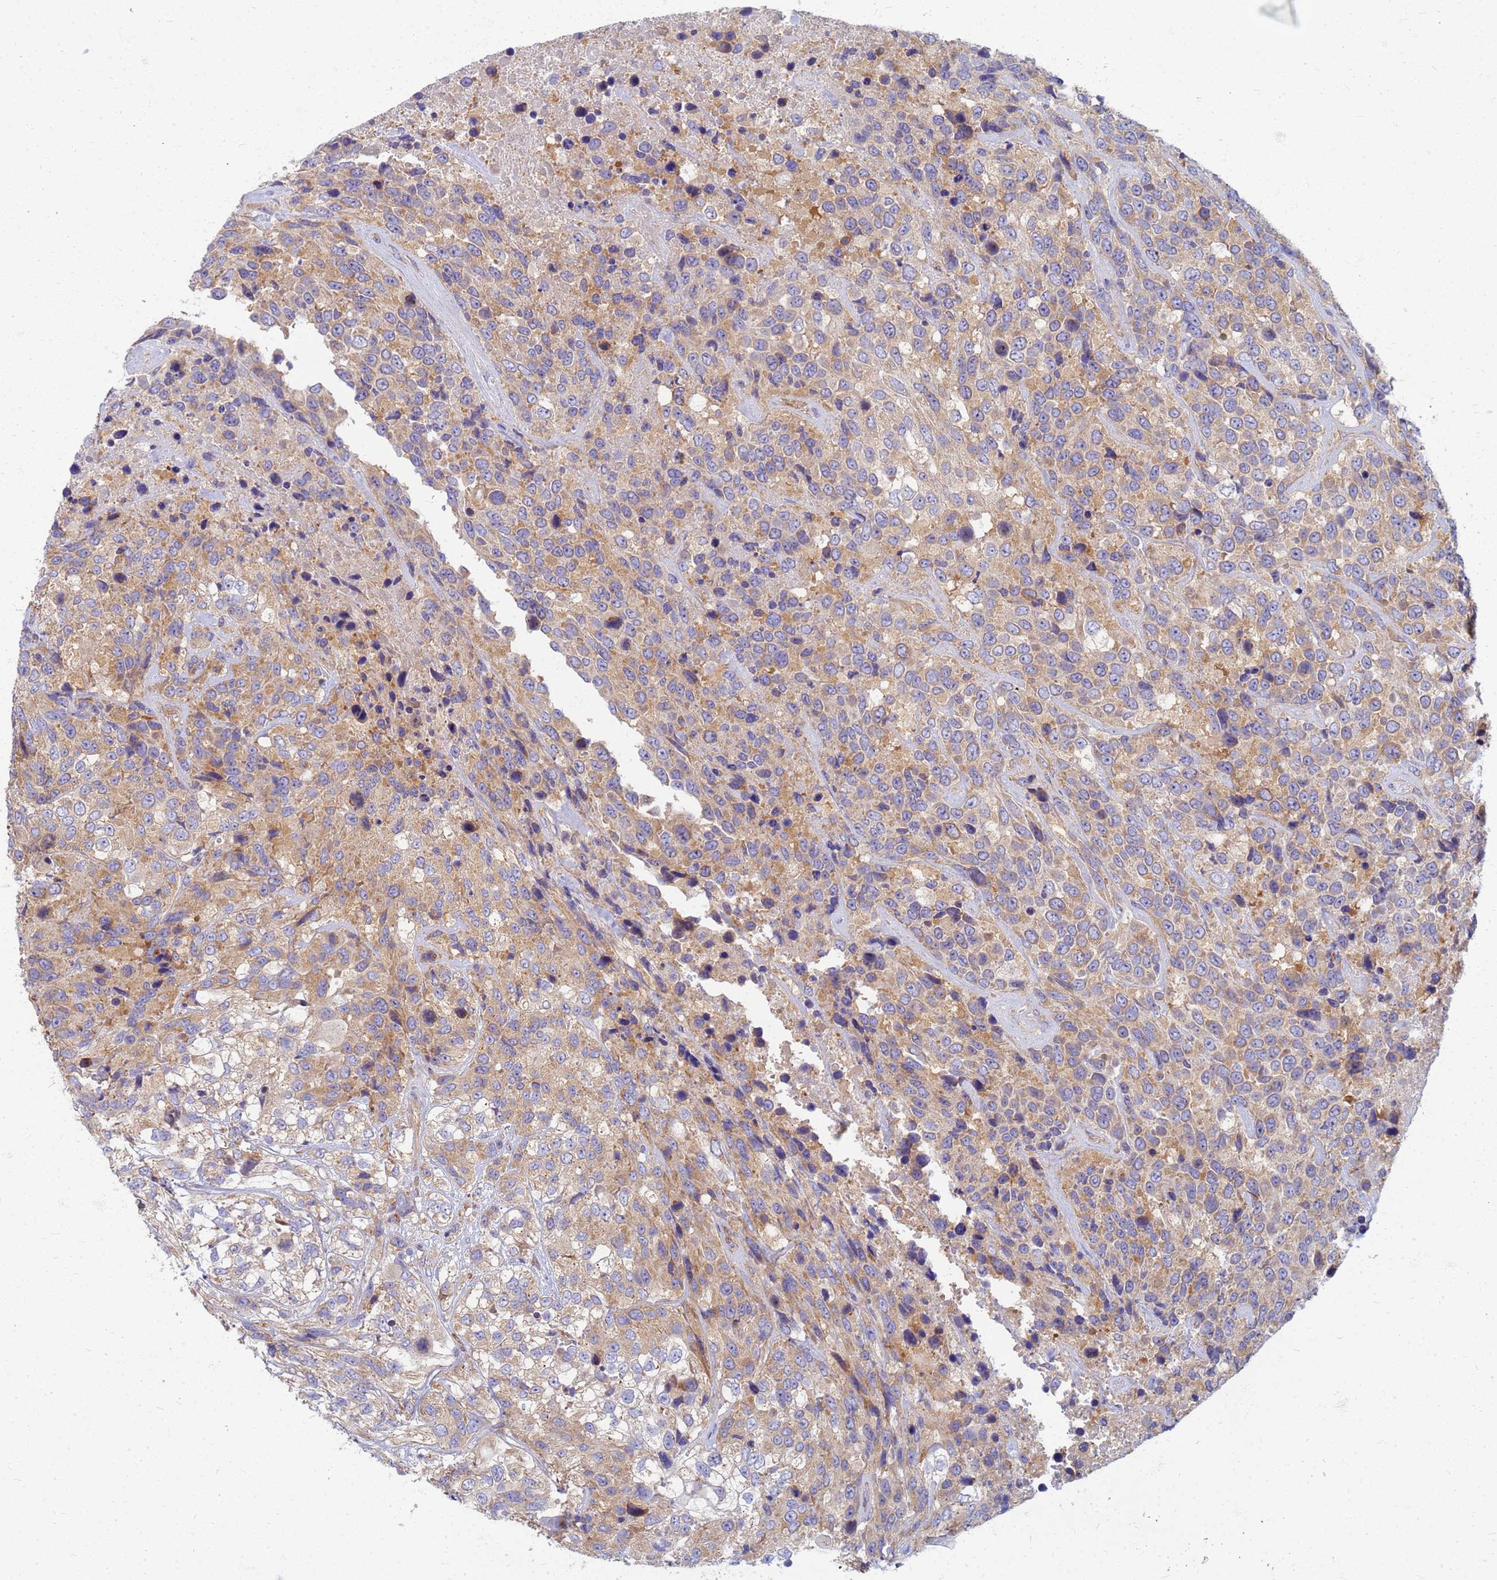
{"staining": {"intensity": "moderate", "quantity": ">75%", "location": "cytoplasmic/membranous"}, "tissue": "urothelial cancer", "cell_type": "Tumor cells", "image_type": "cancer", "snomed": [{"axis": "morphology", "description": "Urothelial carcinoma, High grade"}, {"axis": "topography", "description": "Urinary bladder"}], "caption": "Immunohistochemical staining of human urothelial cancer reveals medium levels of moderate cytoplasmic/membranous positivity in approximately >75% of tumor cells.", "gene": "EEA1", "patient": {"sex": "male", "age": 56}}